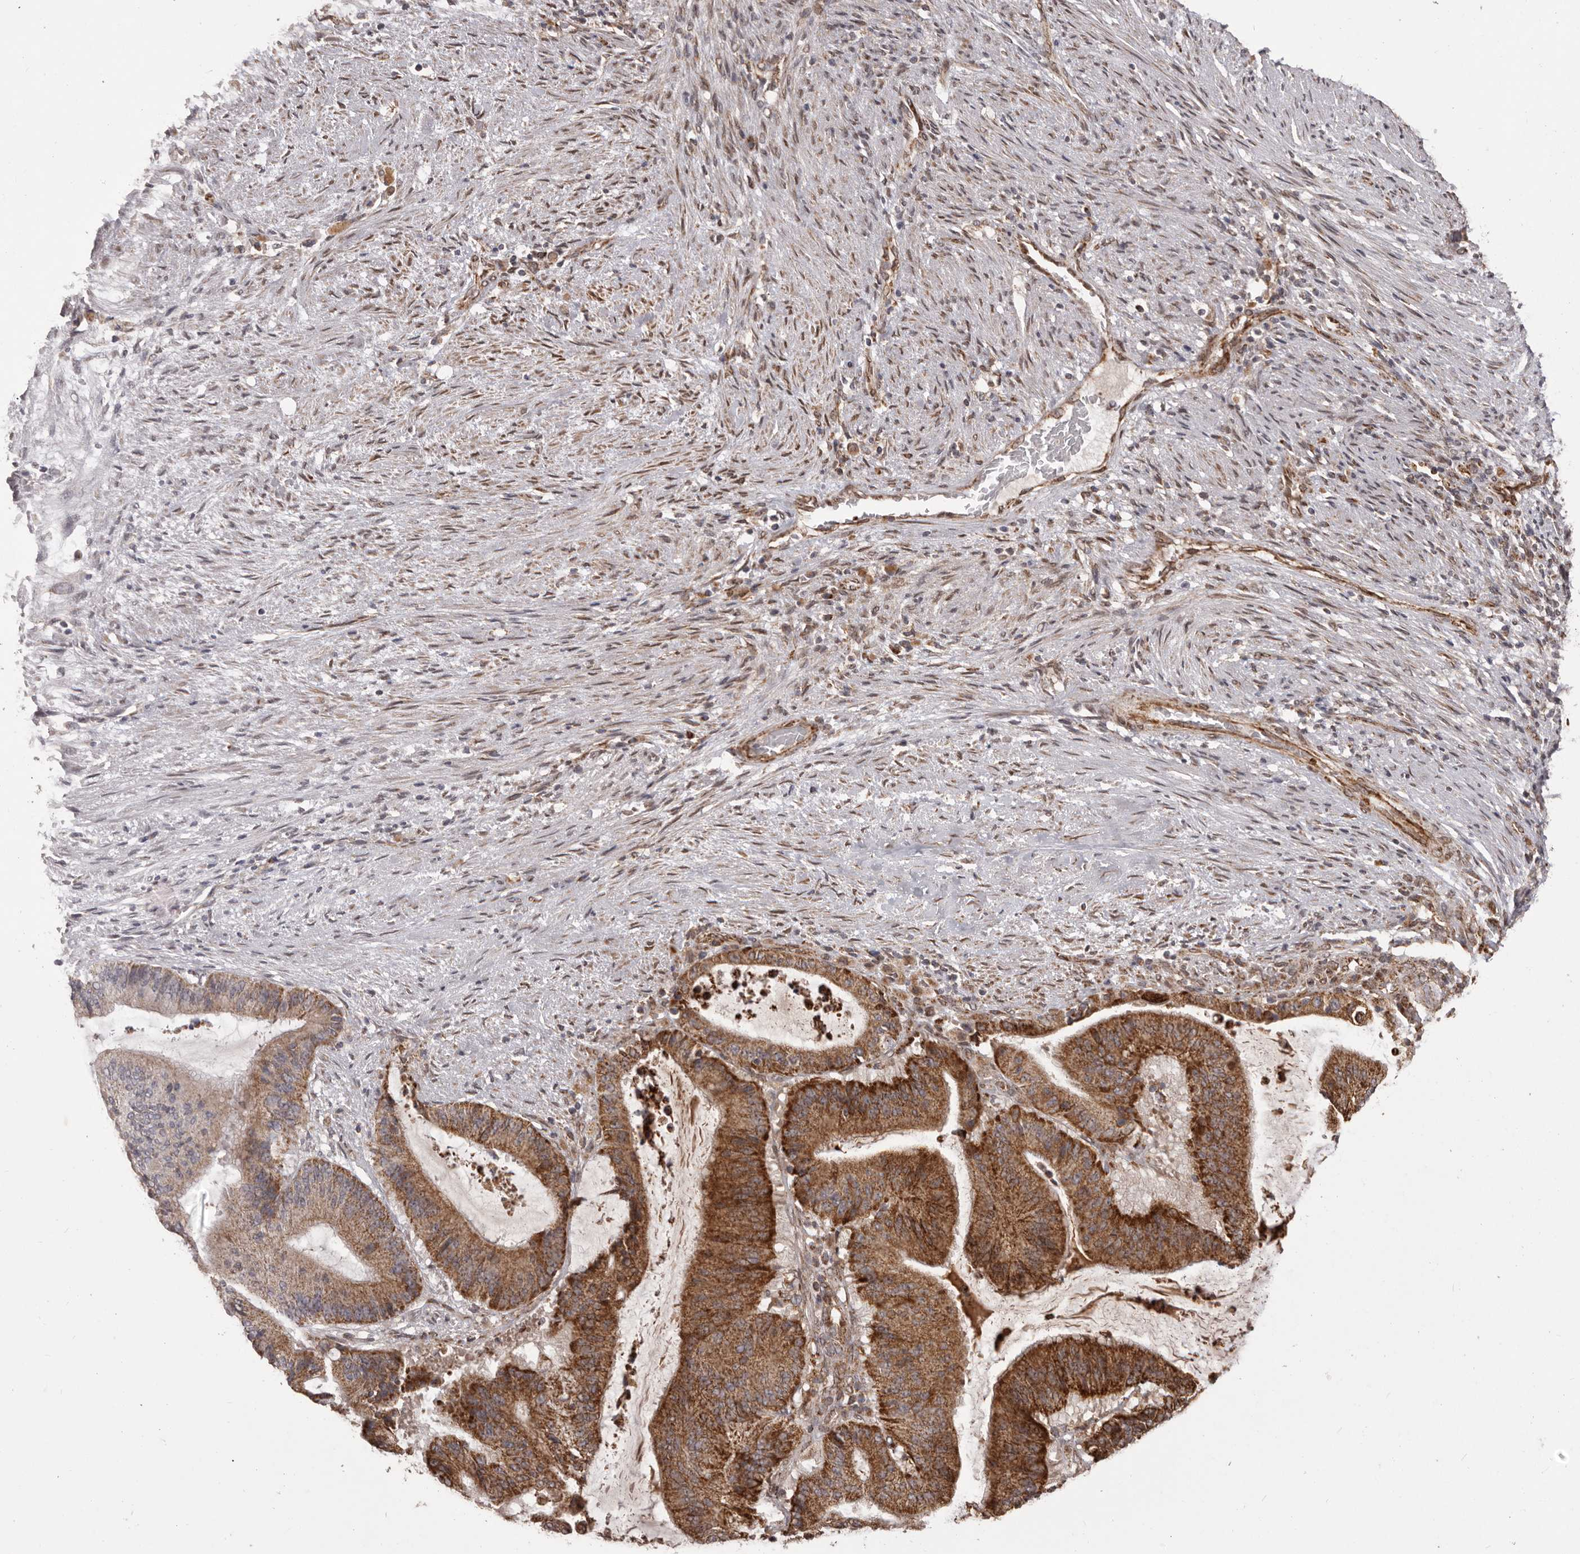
{"staining": {"intensity": "strong", "quantity": "25%-75%", "location": "cytoplasmic/membranous"}, "tissue": "liver cancer", "cell_type": "Tumor cells", "image_type": "cancer", "snomed": [{"axis": "morphology", "description": "Normal tissue, NOS"}, {"axis": "morphology", "description": "Cholangiocarcinoma"}, {"axis": "topography", "description": "Liver"}, {"axis": "topography", "description": "Peripheral nerve tissue"}], "caption": "Liver cancer stained with a brown dye reveals strong cytoplasmic/membranous positive positivity in approximately 25%-75% of tumor cells.", "gene": "CHRM2", "patient": {"sex": "female", "age": 73}}